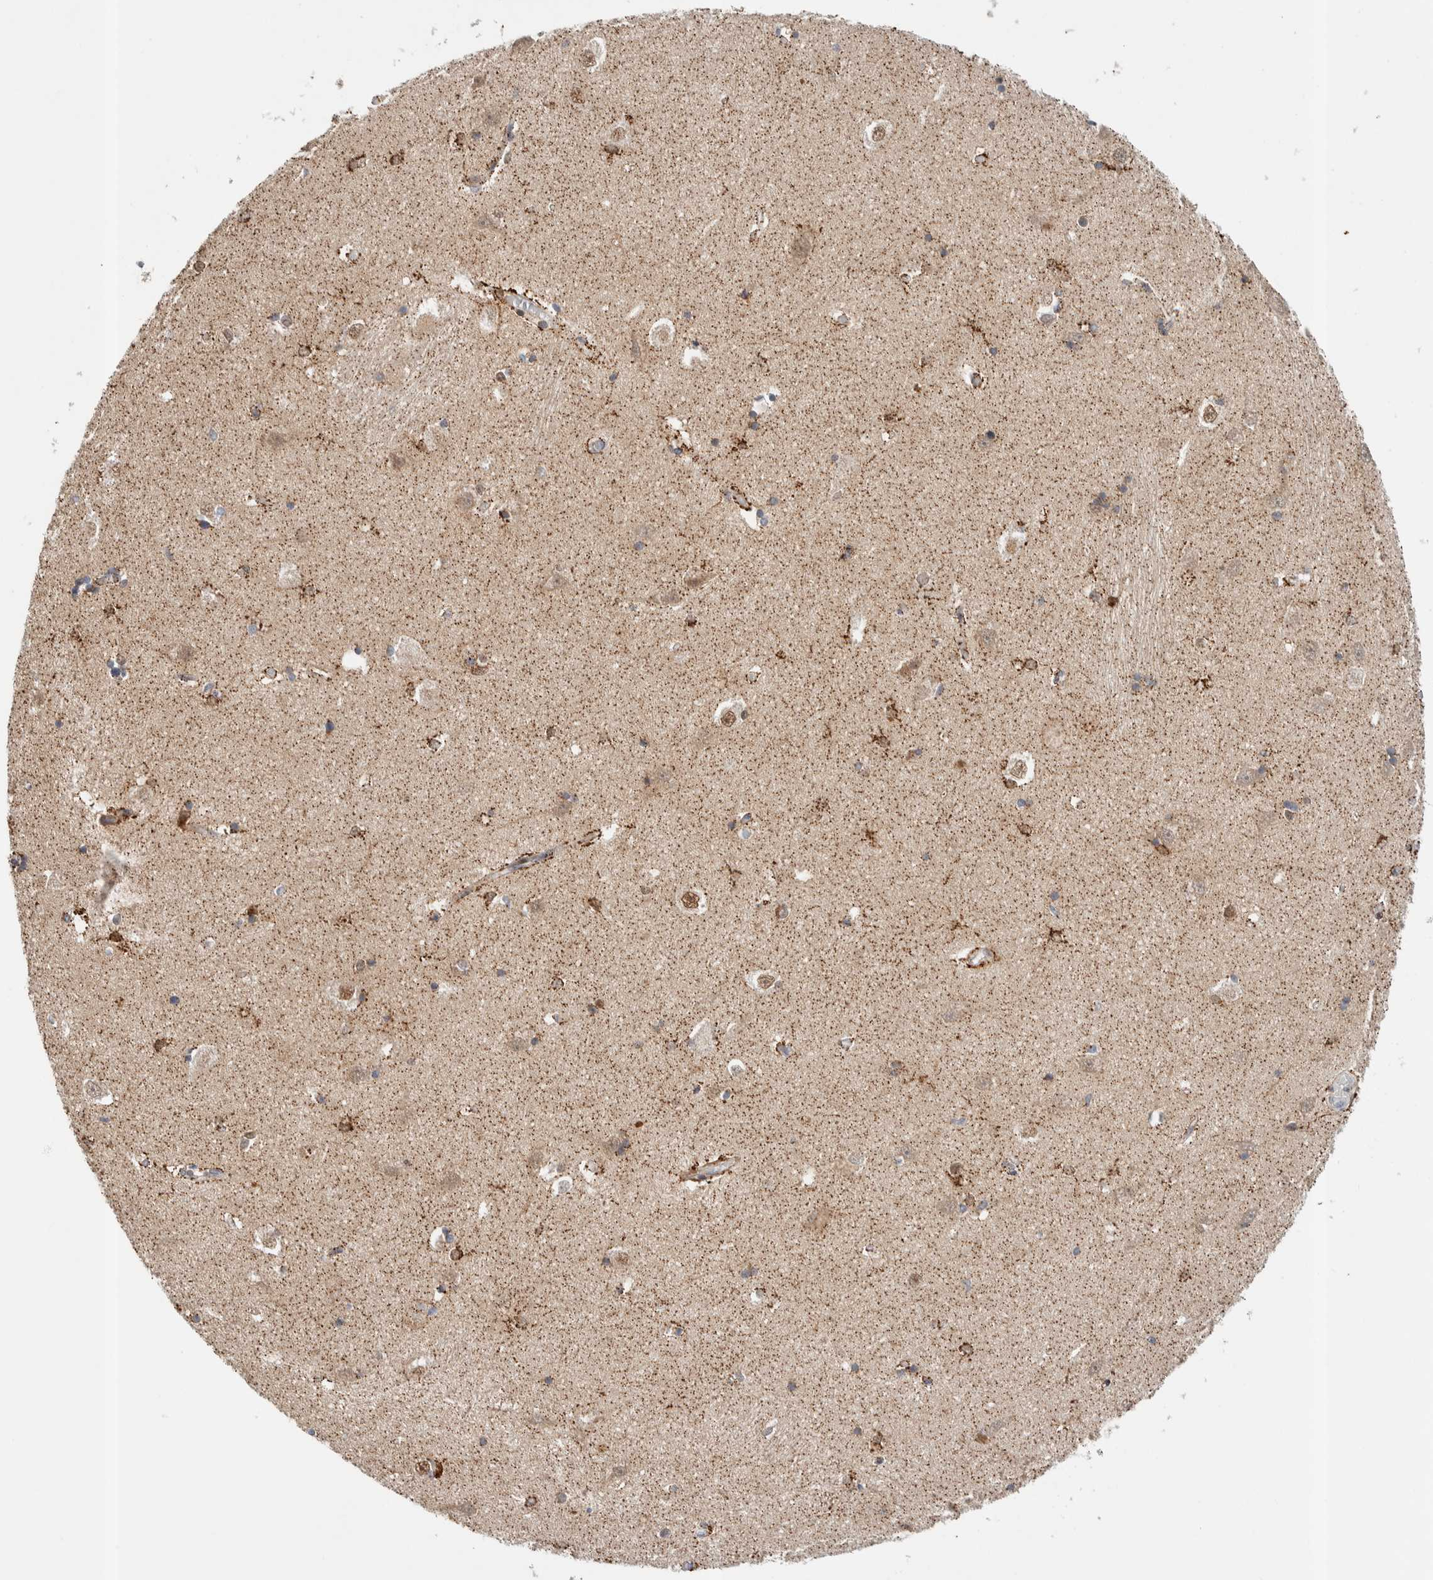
{"staining": {"intensity": "moderate", "quantity": "<25%", "location": "cytoplasmic/membranous"}, "tissue": "hippocampus", "cell_type": "Glial cells", "image_type": "normal", "snomed": [{"axis": "morphology", "description": "Normal tissue, NOS"}, {"axis": "topography", "description": "Hippocampus"}], "caption": "DAB (3,3'-diaminobenzidine) immunohistochemical staining of normal human hippocampus exhibits moderate cytoplasmic/membranous protein staining in about <25% of glial cells.", "gene": "TSPAN32", "patient": {"sex": "male", "age": 45}}